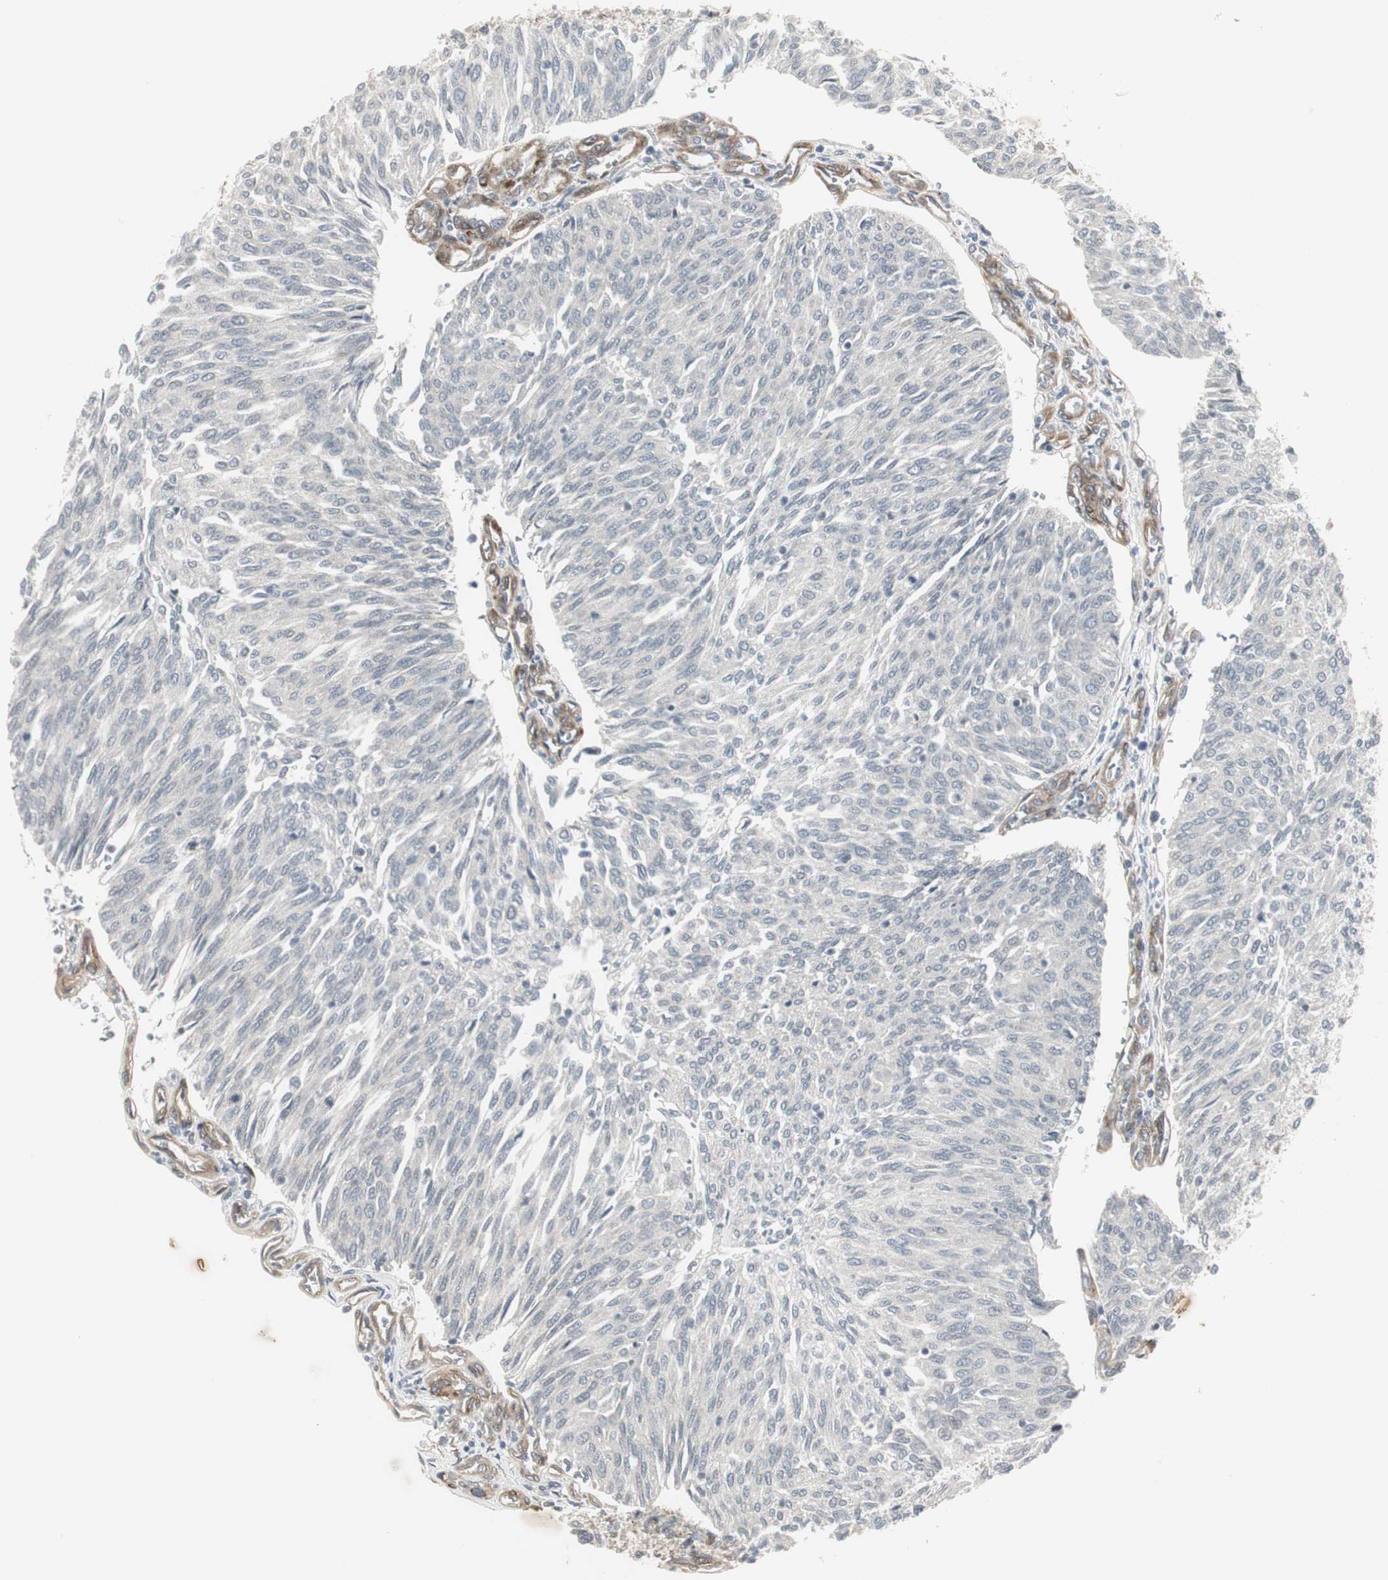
{"staining": {"intensity": "negative", "quantity": "none", "location": "none"}, "tissue": "urothelial cancer", "cell_type": "Tumor cells", "image_type": "cancer", "snomed": [{"axis": "morphology", "description": "Urothelial carcinoma, Low grade"}, {"axis": "topography", "description": "Urinary bladder"}], "caption": "Tumor cells show no significant protein staining in urothelial cancer.", "gene": "SCYL3", "patient": {"sex": "female", "age": 79}}